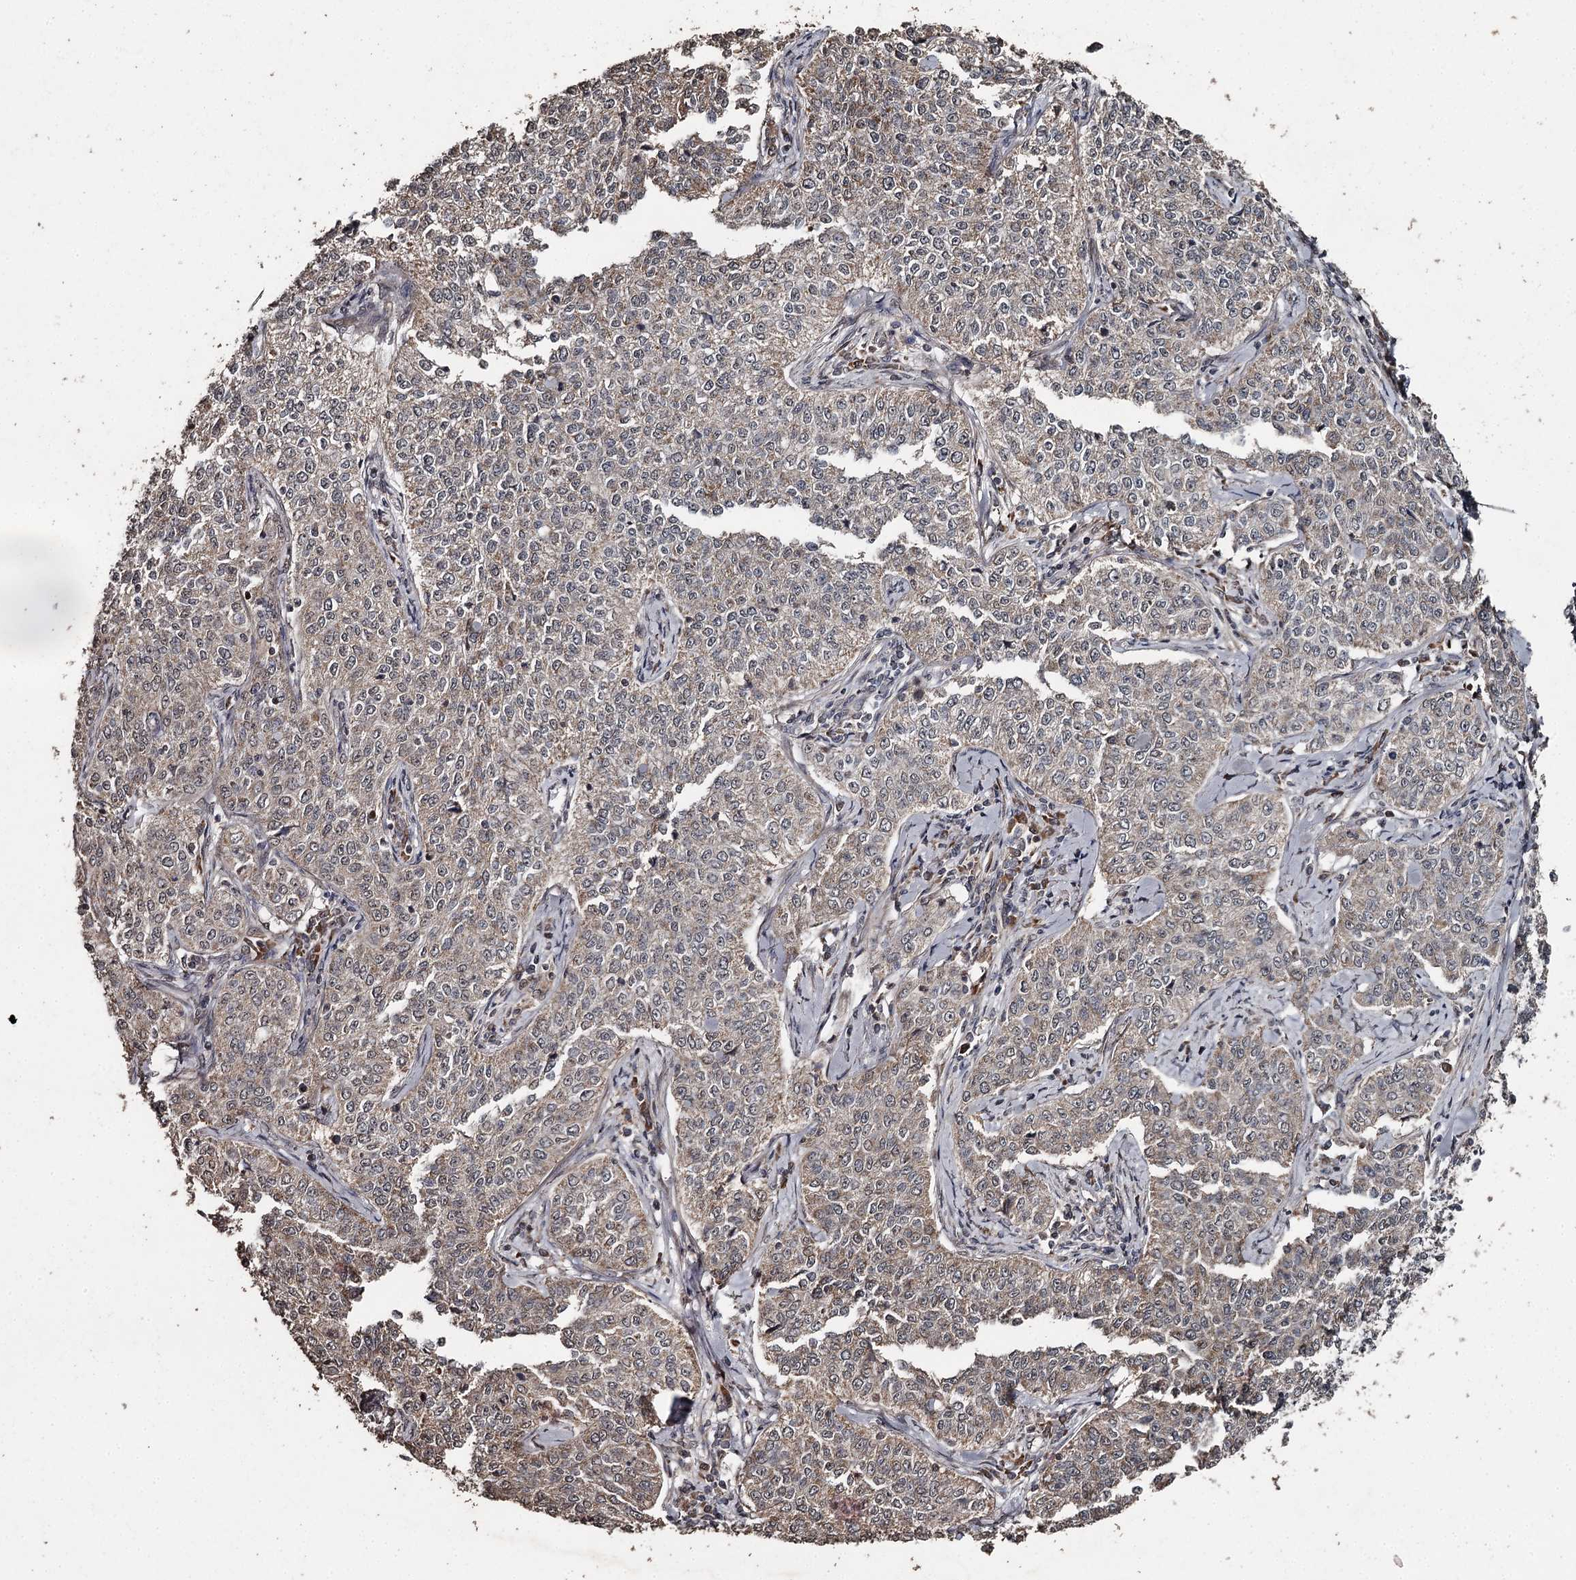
{"staining": {"intensity": "moderate", "quantity": ">75%", "location": "cytoplasmic/membranous"}, "tissue": "cervical cancer", "cell_type": "Tumor cells", "image_type": "cancer", "snomed": [{"axis": "morphology", "description": "Squamous cell carcinoma, NOS"}, {"axis": "topography", "description": "Cervix"}], "caption": "Immunohistochemistry of human cervical cancer reveals medium levels of moderate cytoplasmic/membranous positivity in about >75% of tumor cells.", "gene": "WIPI1", "patient": {"sex": "female", "age": 35}}